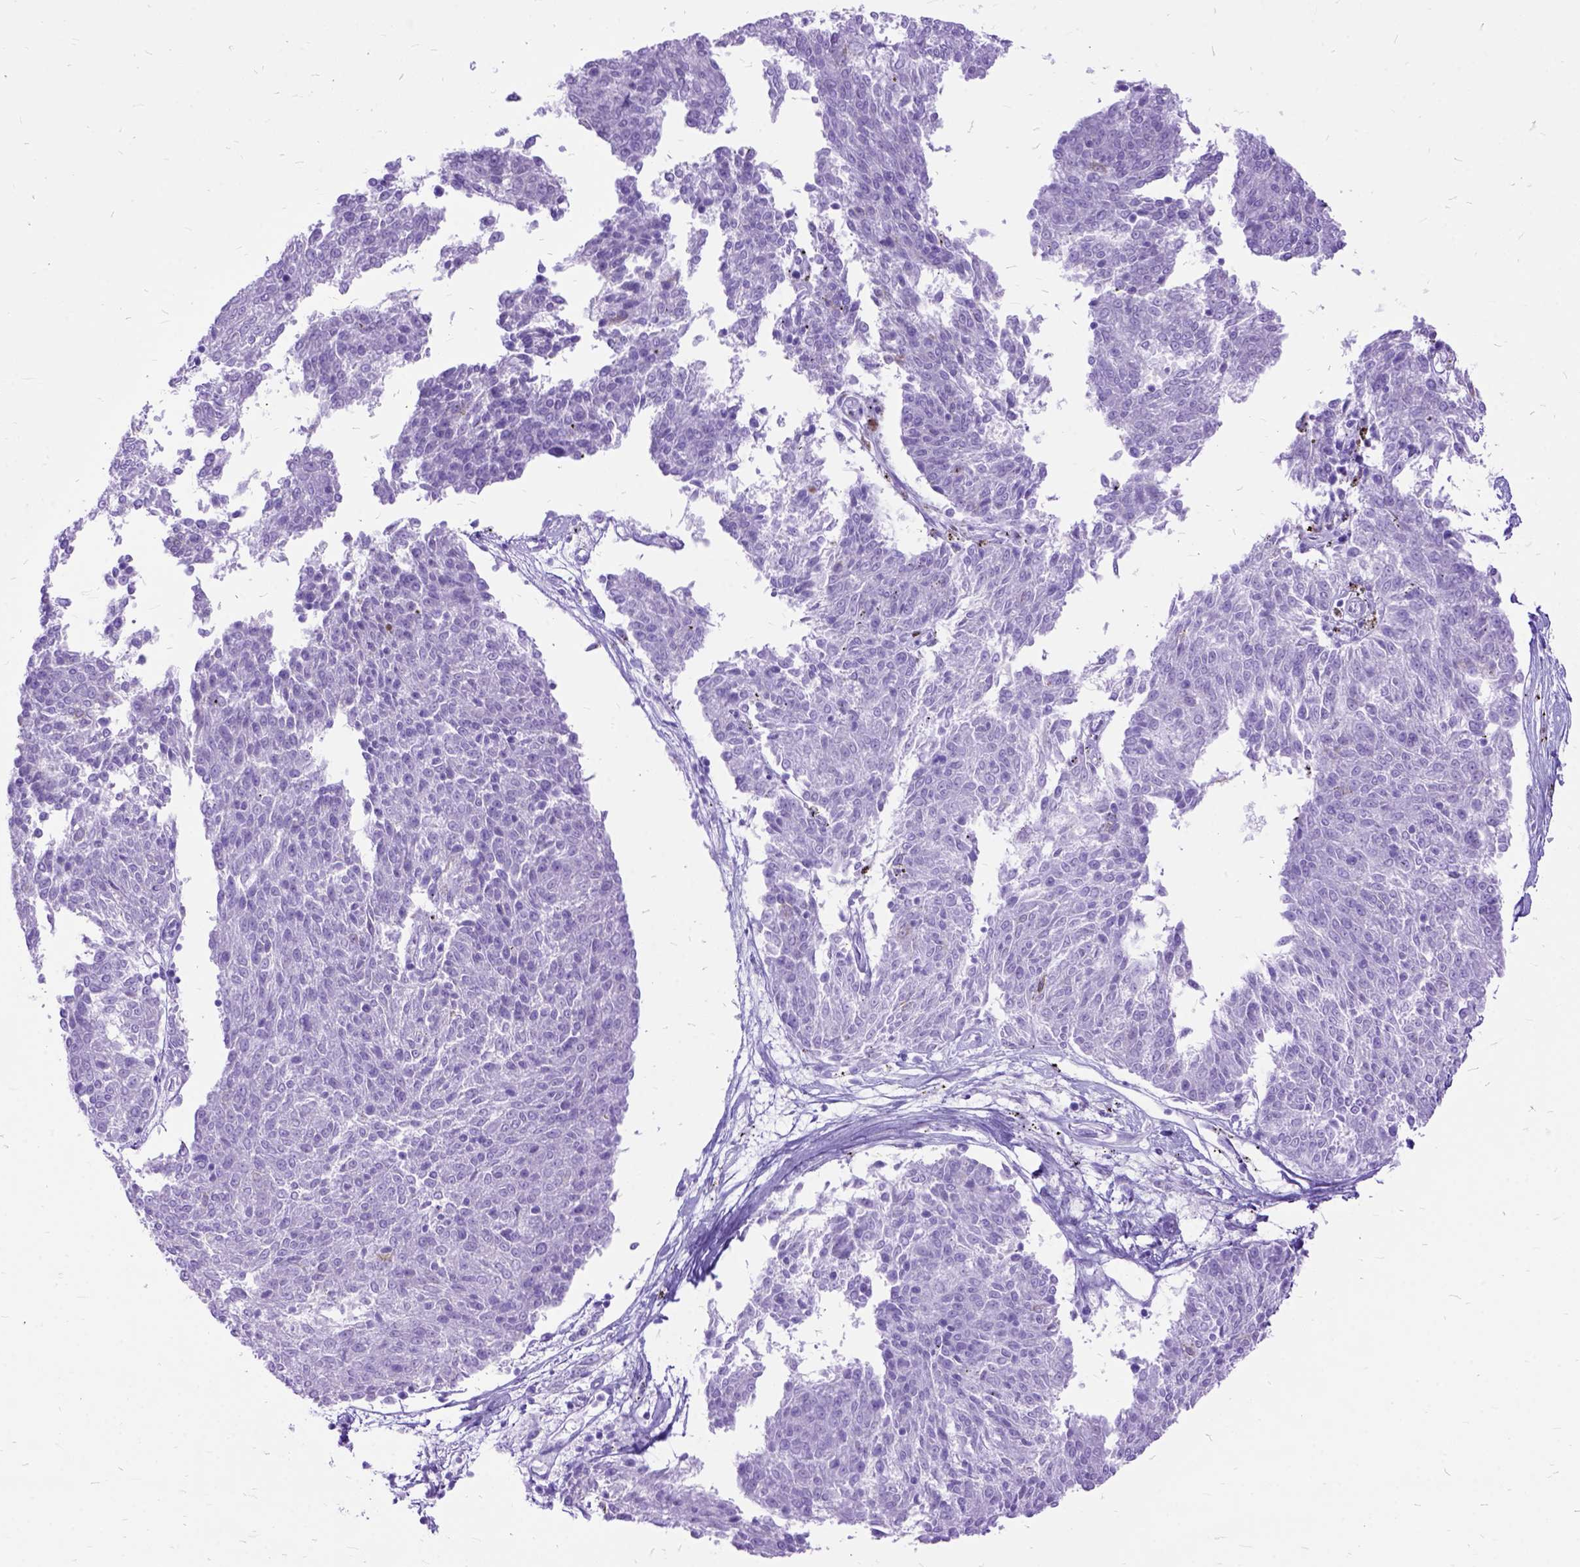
{"staining": {"intensity": "negative", "quantity": "none", "location": "none"}, "tissue": "melanoma", "cell_type": "Tumor cells", "image_type": "cancer", "snomed": [{"axis": "morphology", "description": "Malignant melanoma, NOS"}, {"axis": "topography", "description": "Skin"}], "caption": "IHC micrograph of human malignant melanoma stained for a protein (brown), which exhibits no positivity in tumor cells. (DAB immunohistochemistry (IHC), high magnification).", "gene": "DNAH2", "patient": {"sex": "female", "age": 72}}